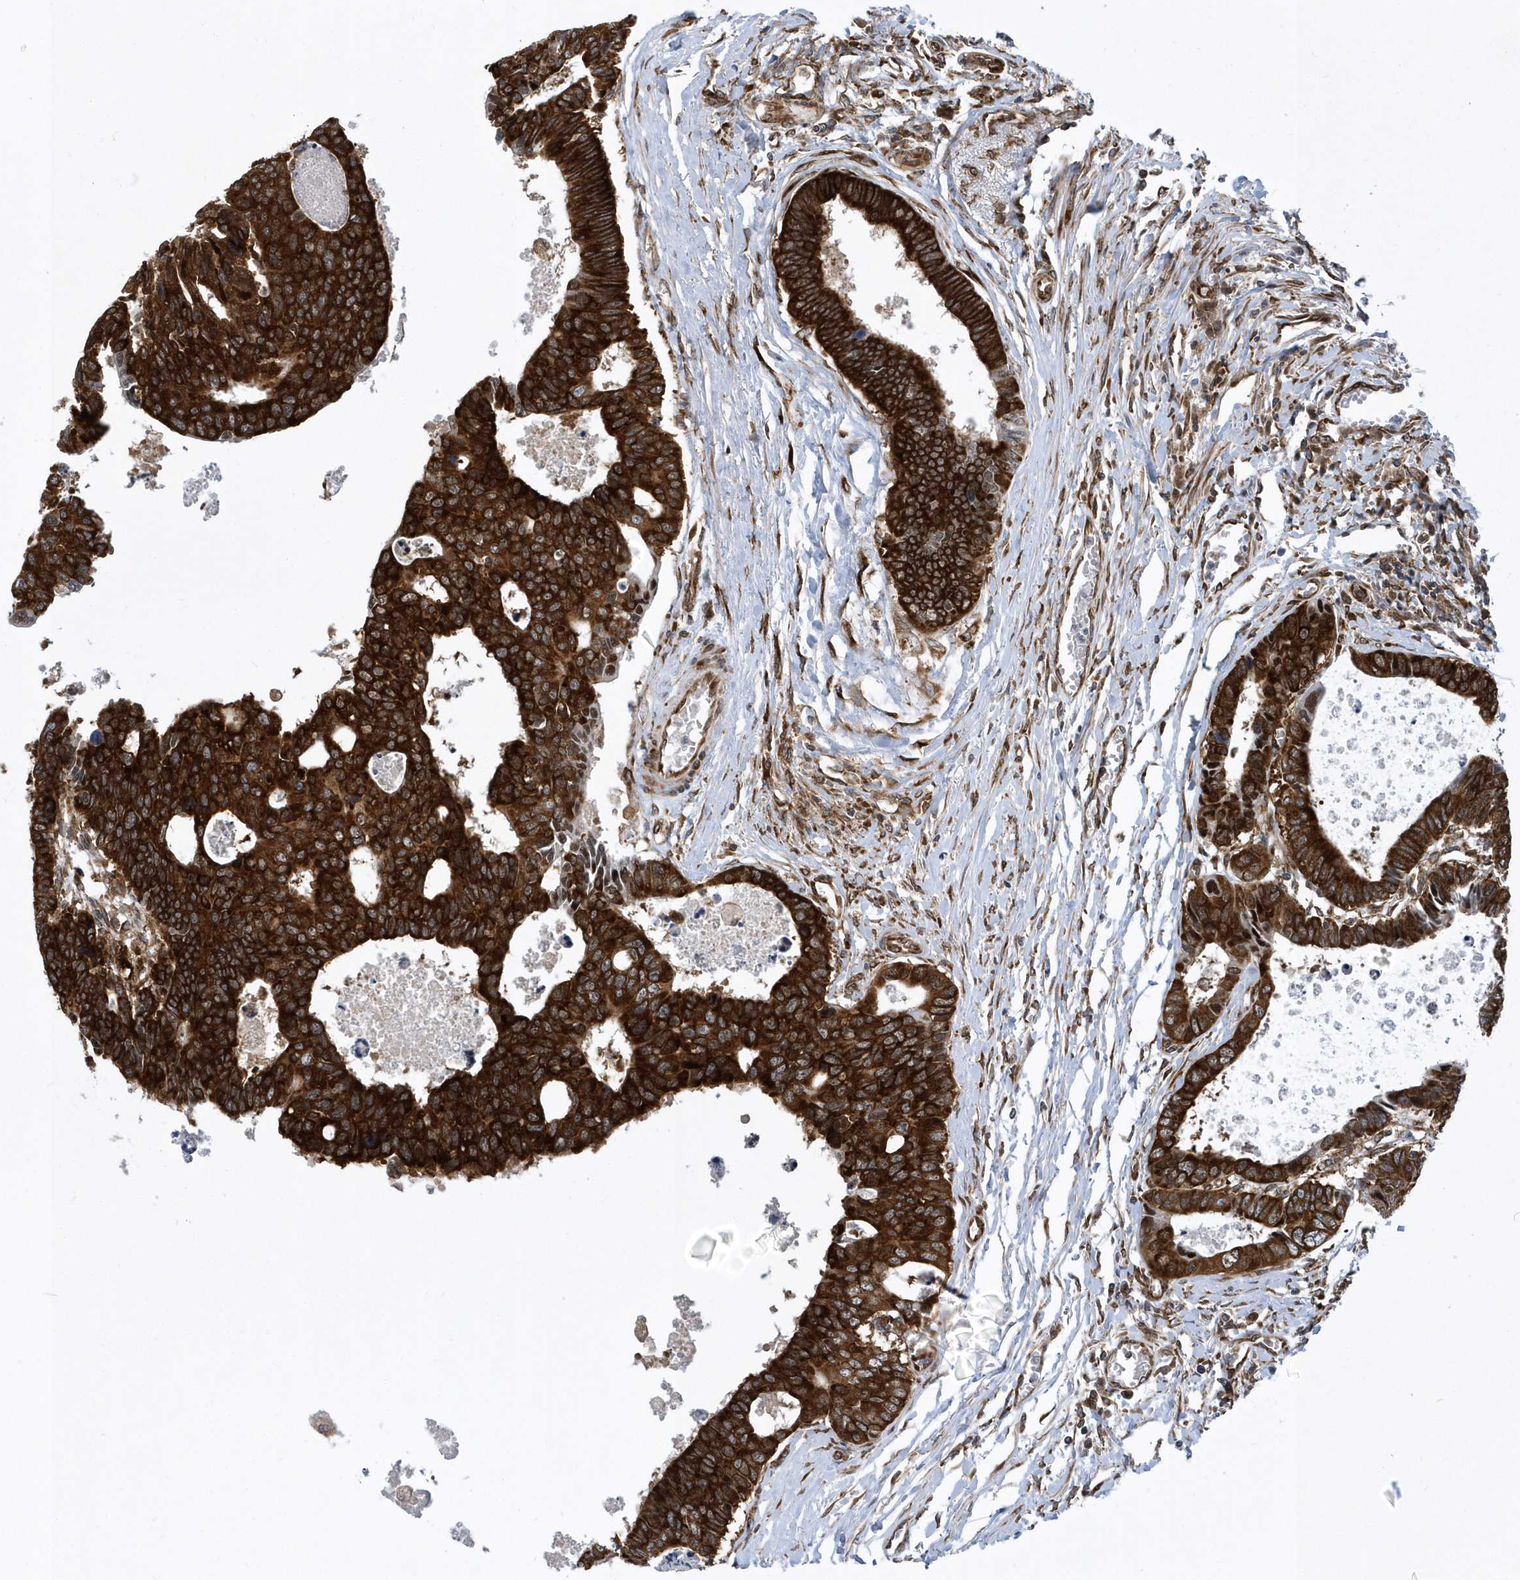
{"staining": {"intensity": "strong", "quantity": ">75%", "location": "cytoplasmic/membranous"}, "tissue": "colorectal cancer", "cell_type": "Tumor cells", "image_type": "cancer", "snomed": [{"axis": "morphology", "description": "Adenocarcinoma, NOS"}, {"axis": "topography", "description": "Rectum"}], "caption": "The image shows a brown stain indicating the presence of a protein in the cytoplasmic/membranous of tumor cells in colorectal cancer (adenocarcinoma).", "gene": "PHF1", "patient": {"sex": "male", "age": 84}}